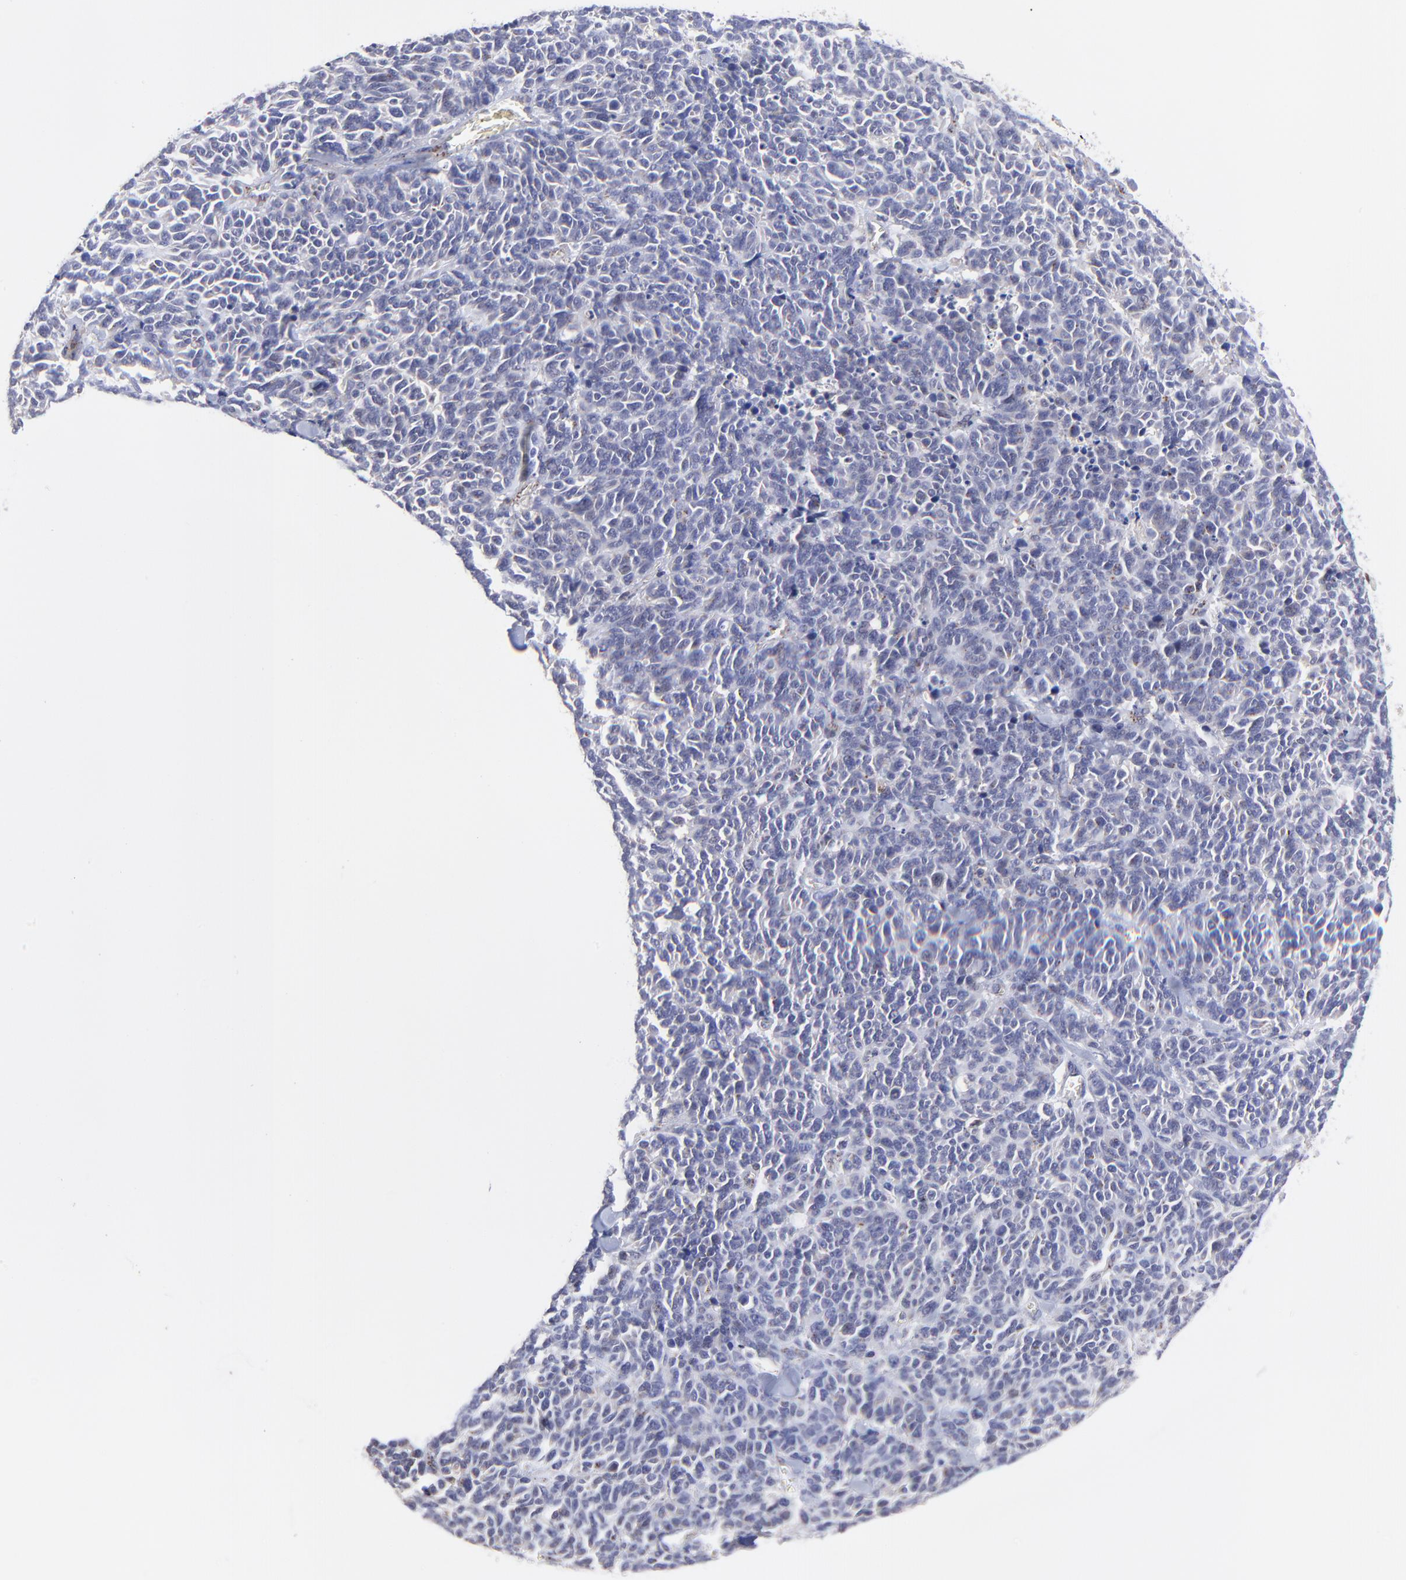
{"staining": {"intensity": "negative", "quantity": "none", "location": "none"}, "tissue": "lung cancer", "cell_type": "Tumor cells", "image_type": "cancer", "snomed": [{"axis": "morphology", "description": "Neoplasm, malignant, NOS"}, {"axis": "topography", "description": "Lung"}], "caption": "The immunohistochemistry (IHC) image has no significant staining in tumor cells of lung malignant neoplasm tissue. Nuclei are stained in blue.", "gene": "ZNF747", "patient": {"sex": "female", "age": 58}}